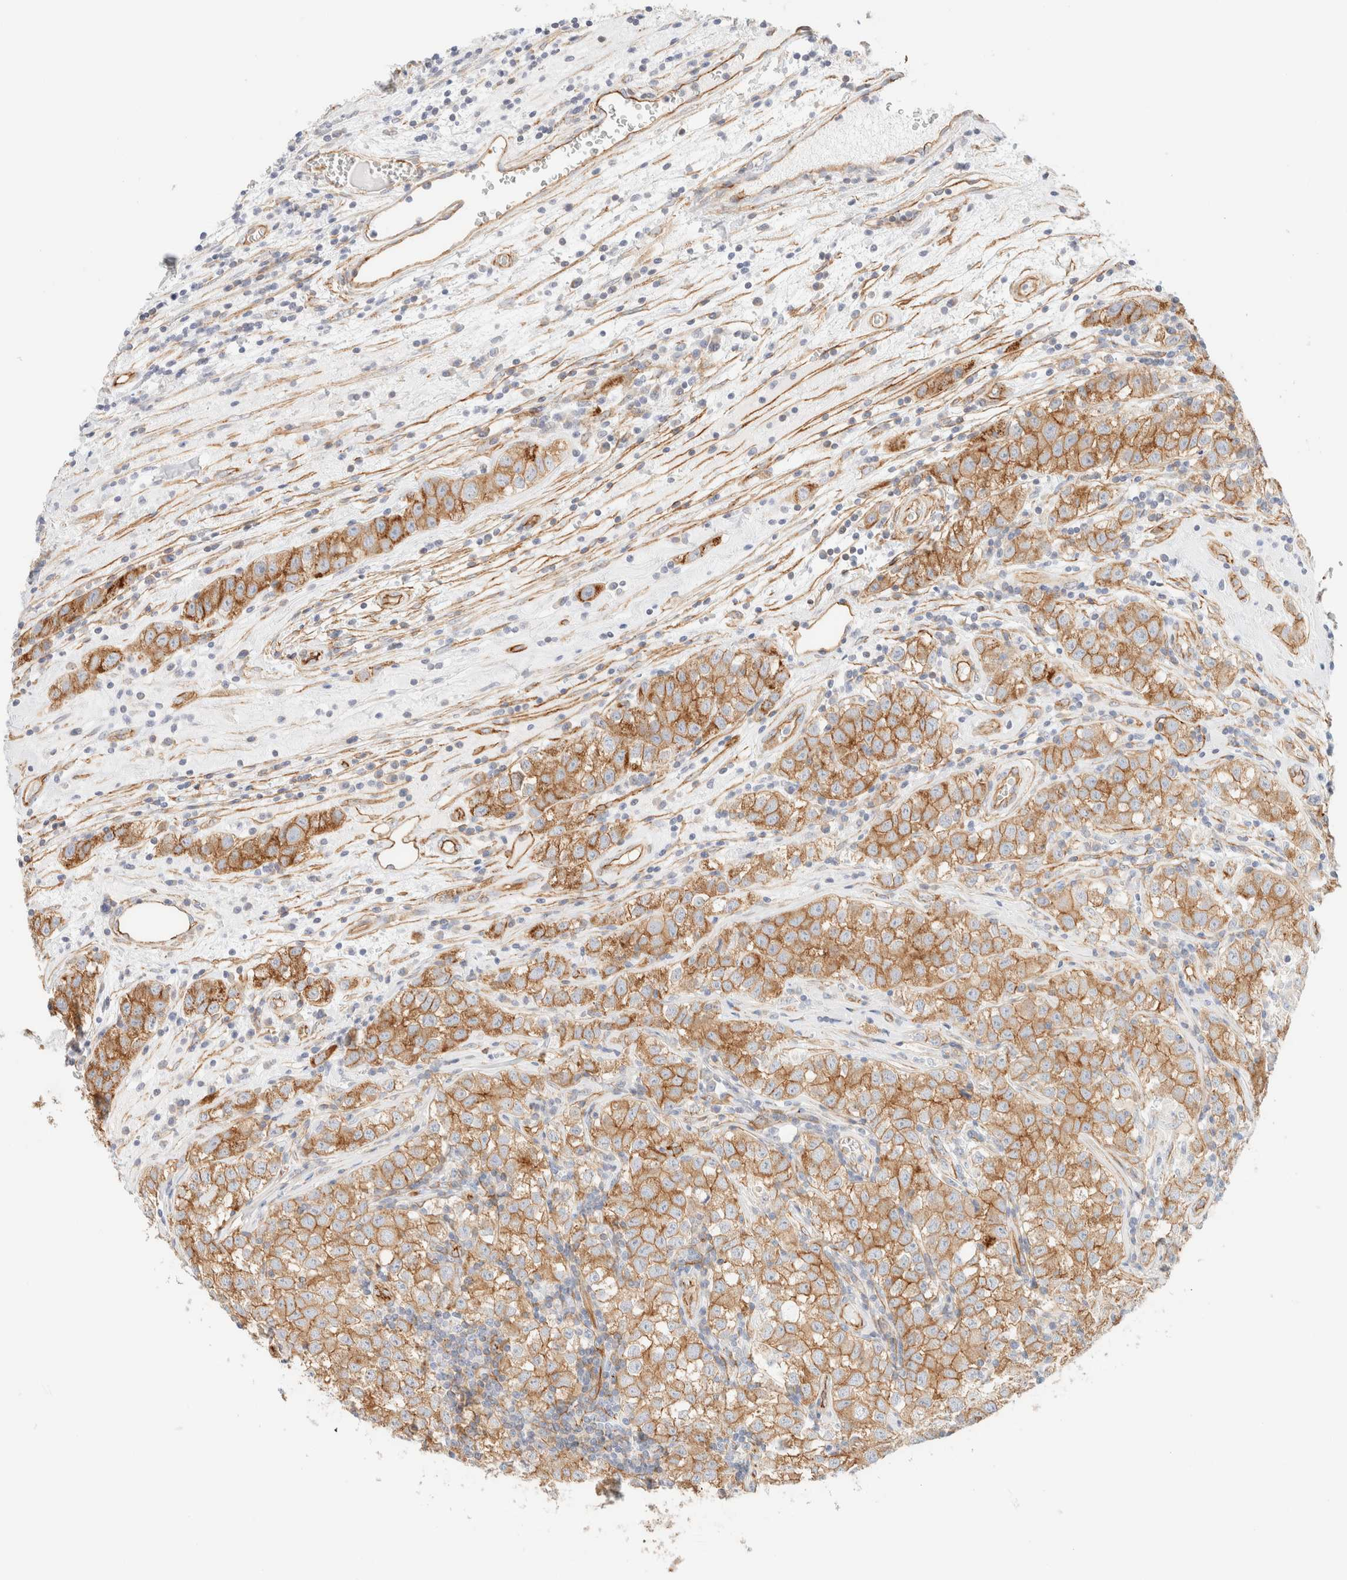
{"staining": {"intensity": "moderate", "quantity": ">75%", "location": "cytoplasmic/membranous"}, "tissue": "testis cancer", "cell_type": "Tumor cells", "image_type": "cancer", "snomed": [{"axis": "morphology", "description": "Seminoma, NOS"}, {"axis": "morphology", "description": "Carcinoma, Embryonal, NOS"}, {"axis": "topography", "description": "Testis"}], "caption": "Testis seminoma stained for a protein exhibits moderate cytoplasmic/membranous positivity in tumor cells. Nuclei are stained in blue.", "gene": "CYB5R4", "patient": {"sex": "male", "age": 43}}